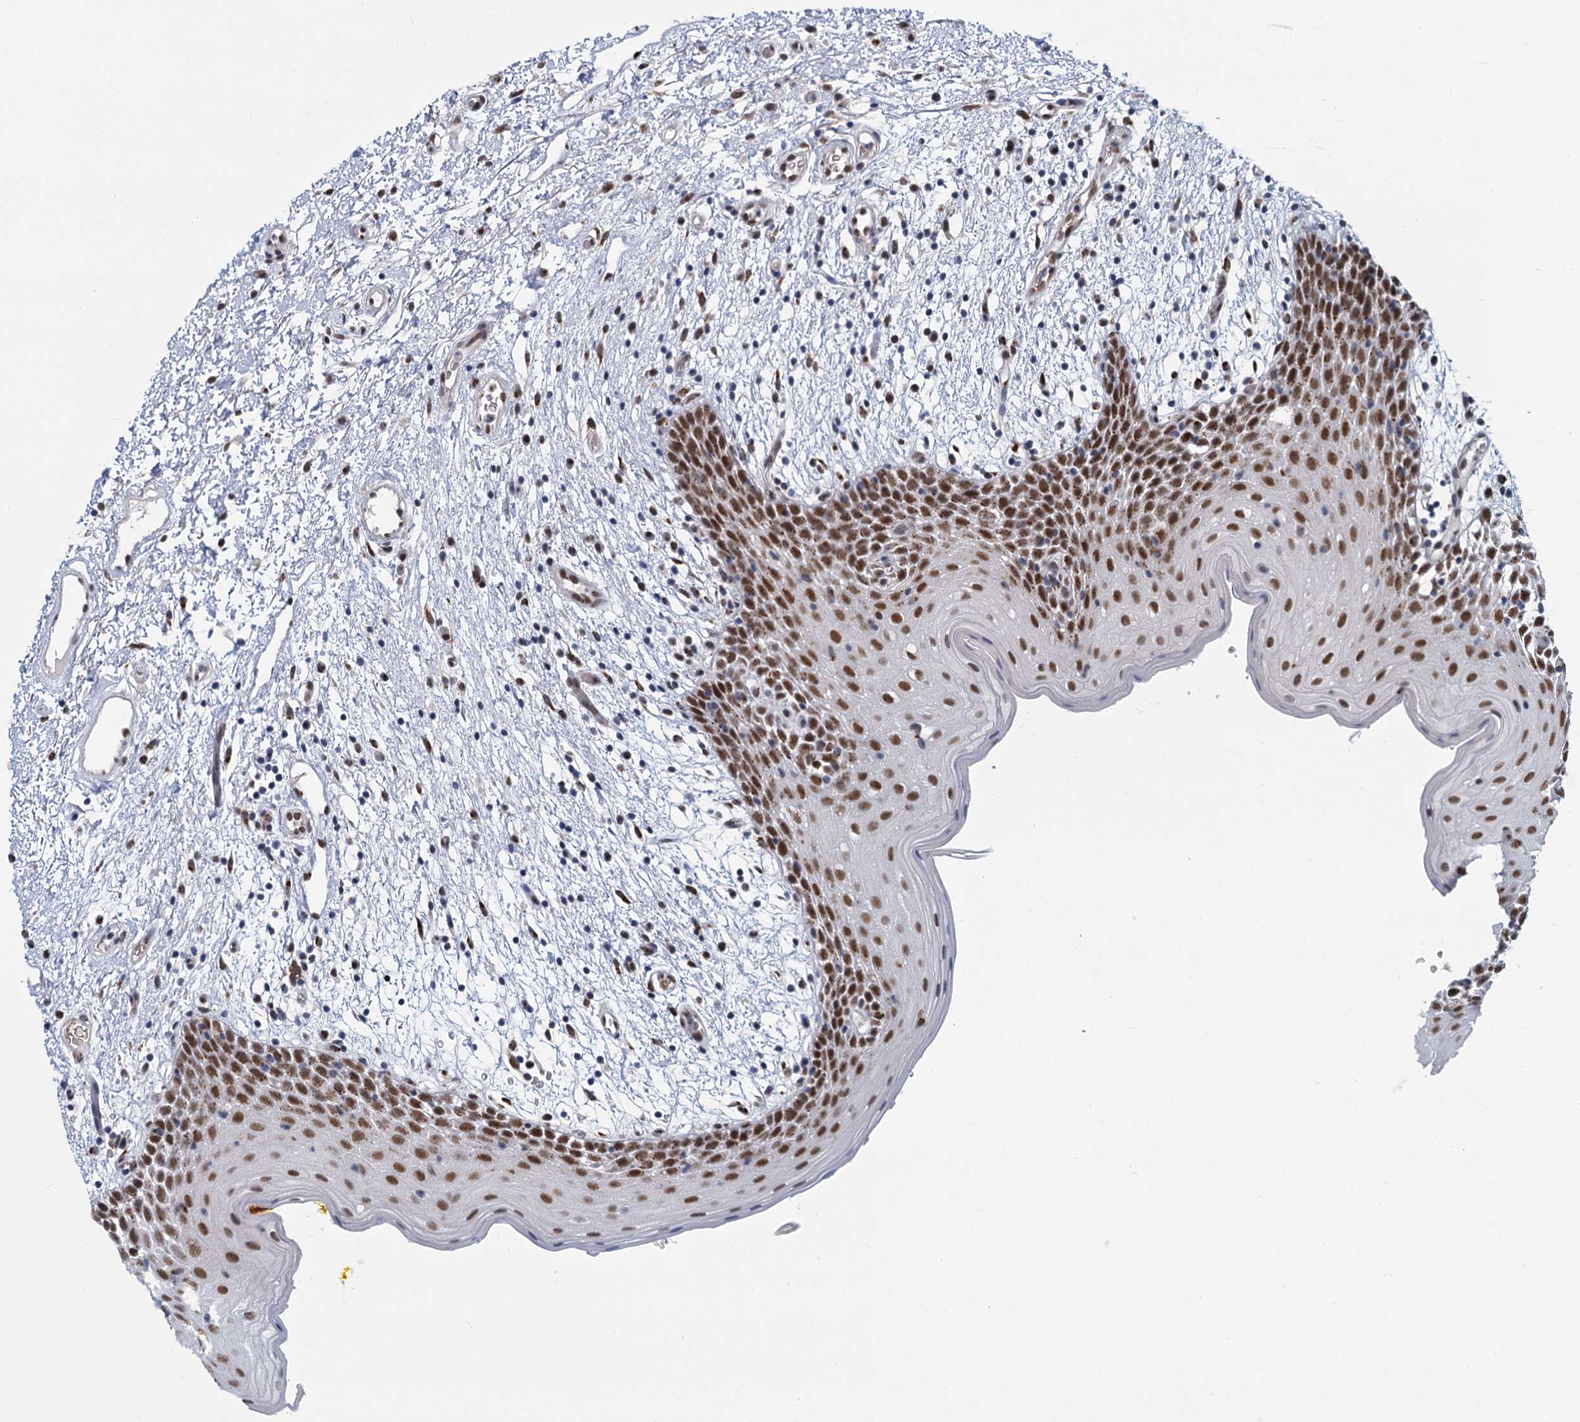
{"staining": {"intensity": "strong", "quantity": ">75%", "location": "nuclear"}, "tissue": "oral mucosa", "cell_type": "Squamous epithelial cells", "image_type": "normal", "snomed": [{"axis": "morphology", "description": "Normal tissue, NOS"}, {"axis": "topography", "description": "Skeletal muscle"}, {"axis": "topography", "description": "Oral tissue"}, {"axis": "topography", "description": "Salivary gland"}, {"axis": "topography", "description": "Peripheral nerve tissue"}], "caption": "An IHC image of unremarkable tissue is shown. Protein staining in brown shows strong nuclear positivity in oral mucosa within squamous epithelial cells.", "gene": "RPRD1A", "patient": {"sex": "male", "age": 54}}